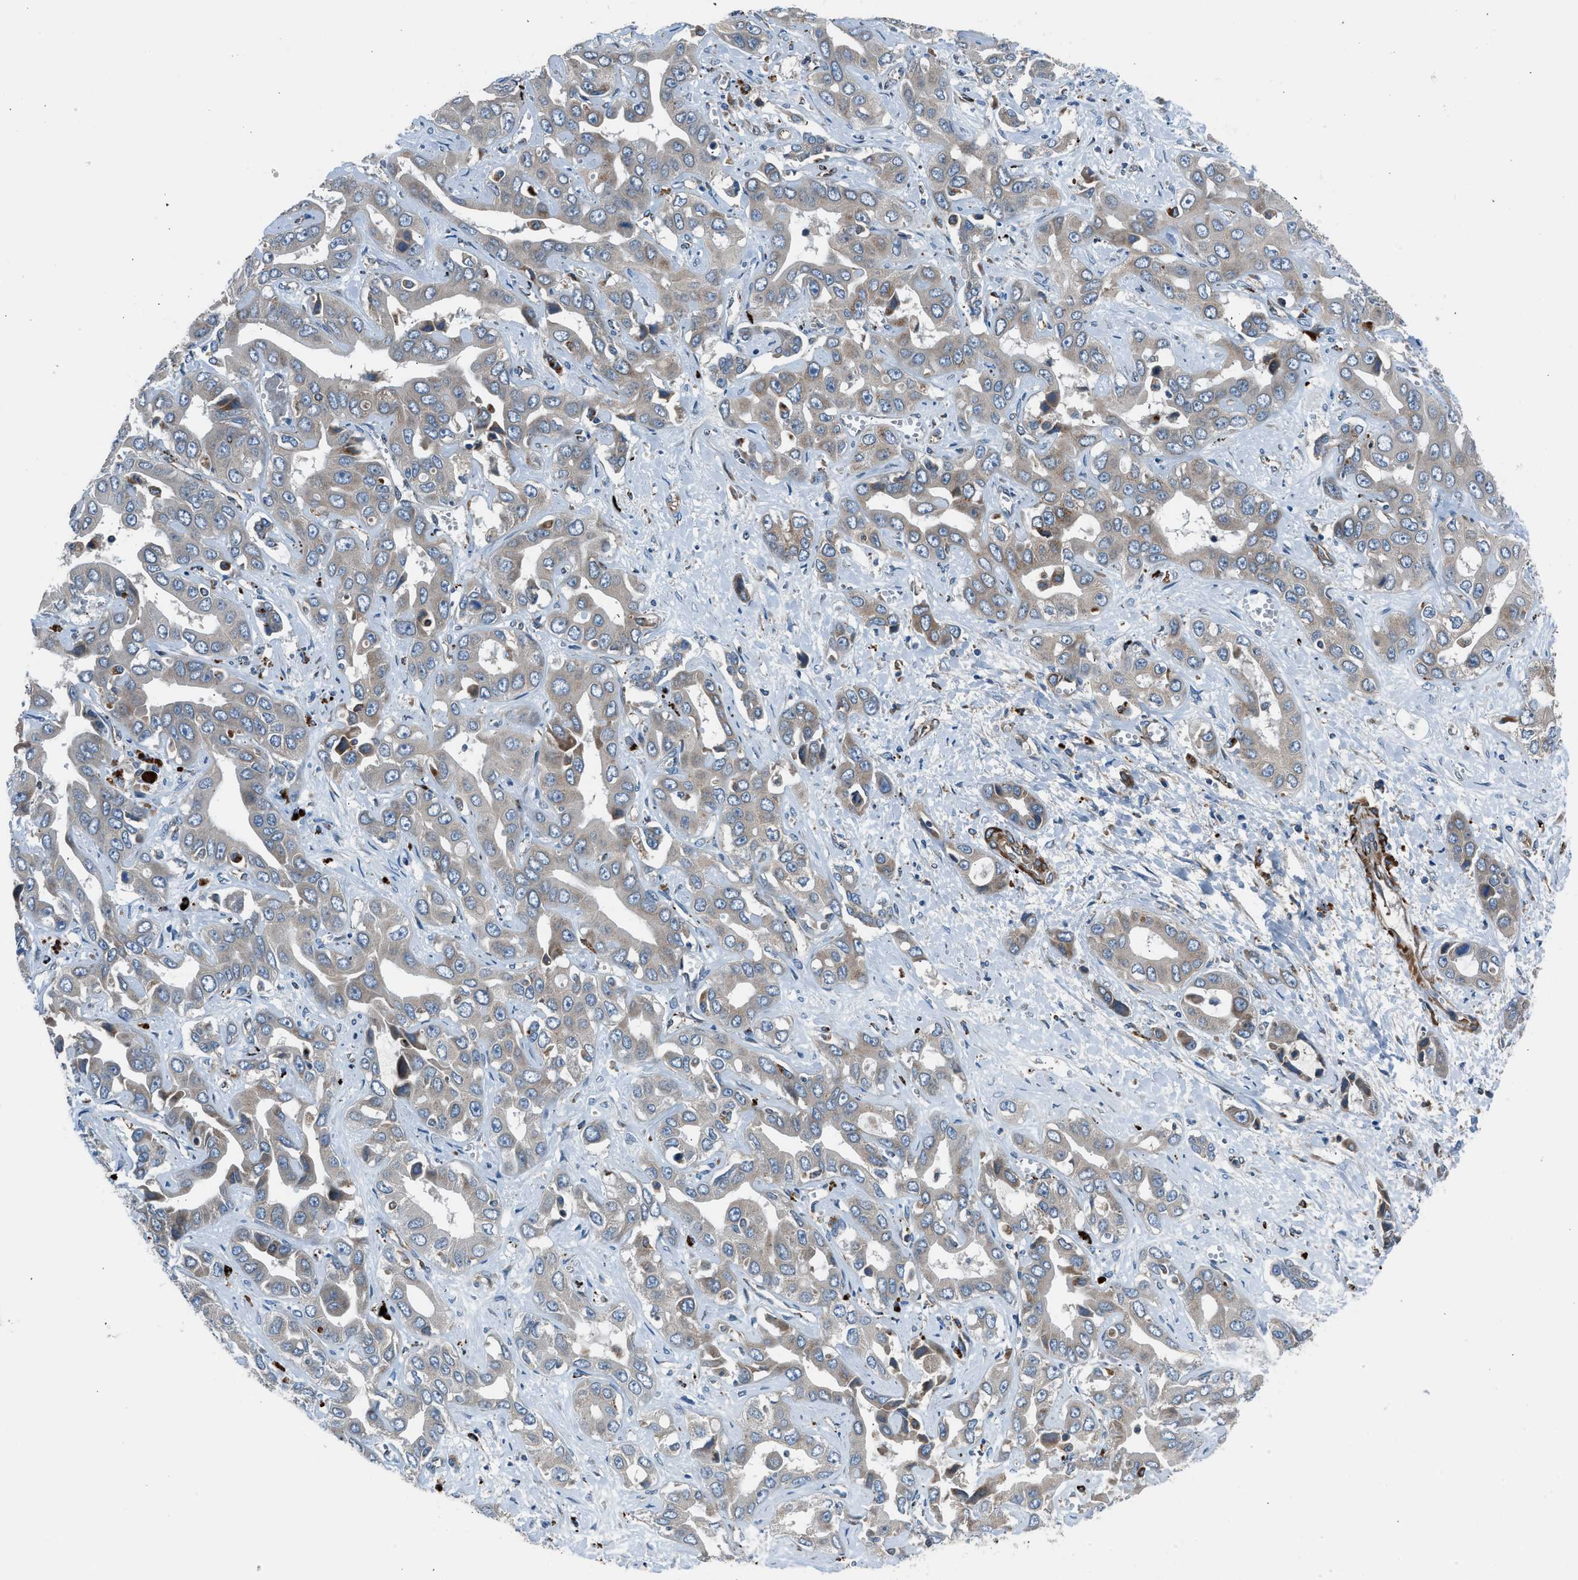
{"staining": {"intensity": "weak", "quantity": "25%-75%", "location": "cytoplasmic/membranous"}, "tissue": "liver cancer", "cell_type": "Tumor cells", "image_type": "cancer", "snomed": [{"axis": "morphology", "description": "Cholangiocarcinoma"}, {"axis": "topography", "description": "Liver"}], "caption": "Liver cancer was stained to show a protein in brown. There is low levels of weak cytoplasmic/membranous positivity in about 25%-75% of tumor cells.", "gene": "LMBR1", "patient": {"sex": "female", "age": 52}}